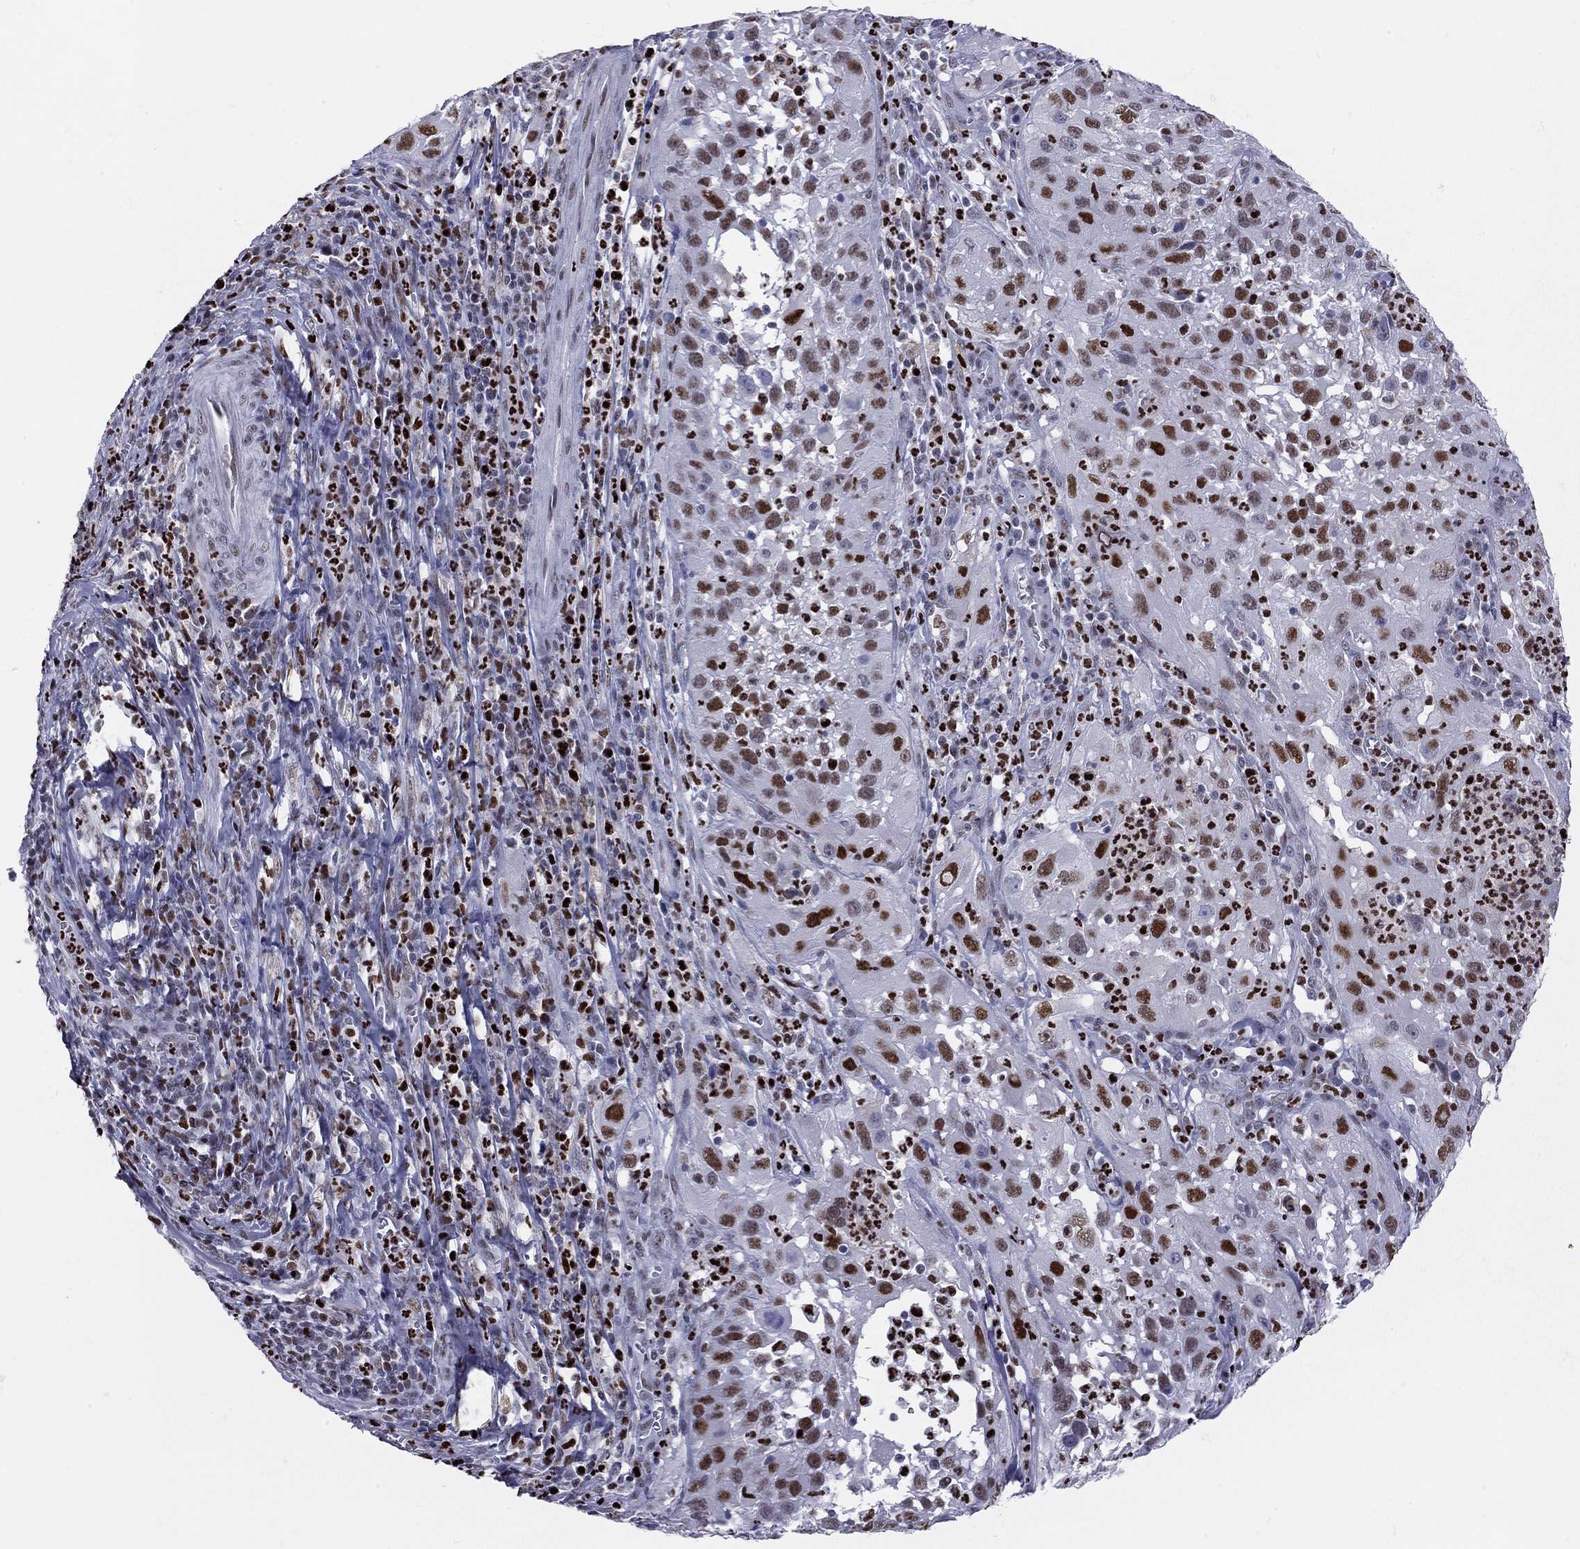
{"staining": {"intensity": "strong", "quantity": "25%-75%", "location": "nuclear"}, "tissue": "cervical cancer", "cell_type": "Tumor cells", "image_type": "cancer", "snomed": [{"axis": "morphology", "description": "Squamous cell carcinoma, NOS"}, {"axis": "topography", "description": "Cervix"}], "caption": "Protein staining by IHC shows strong nuclear staining in about 25%-75% of tumor cells in squamous cell carcinoma (cervical).", "gene": "PCGF3", "patient": {"sex": "female", "age": 32}}